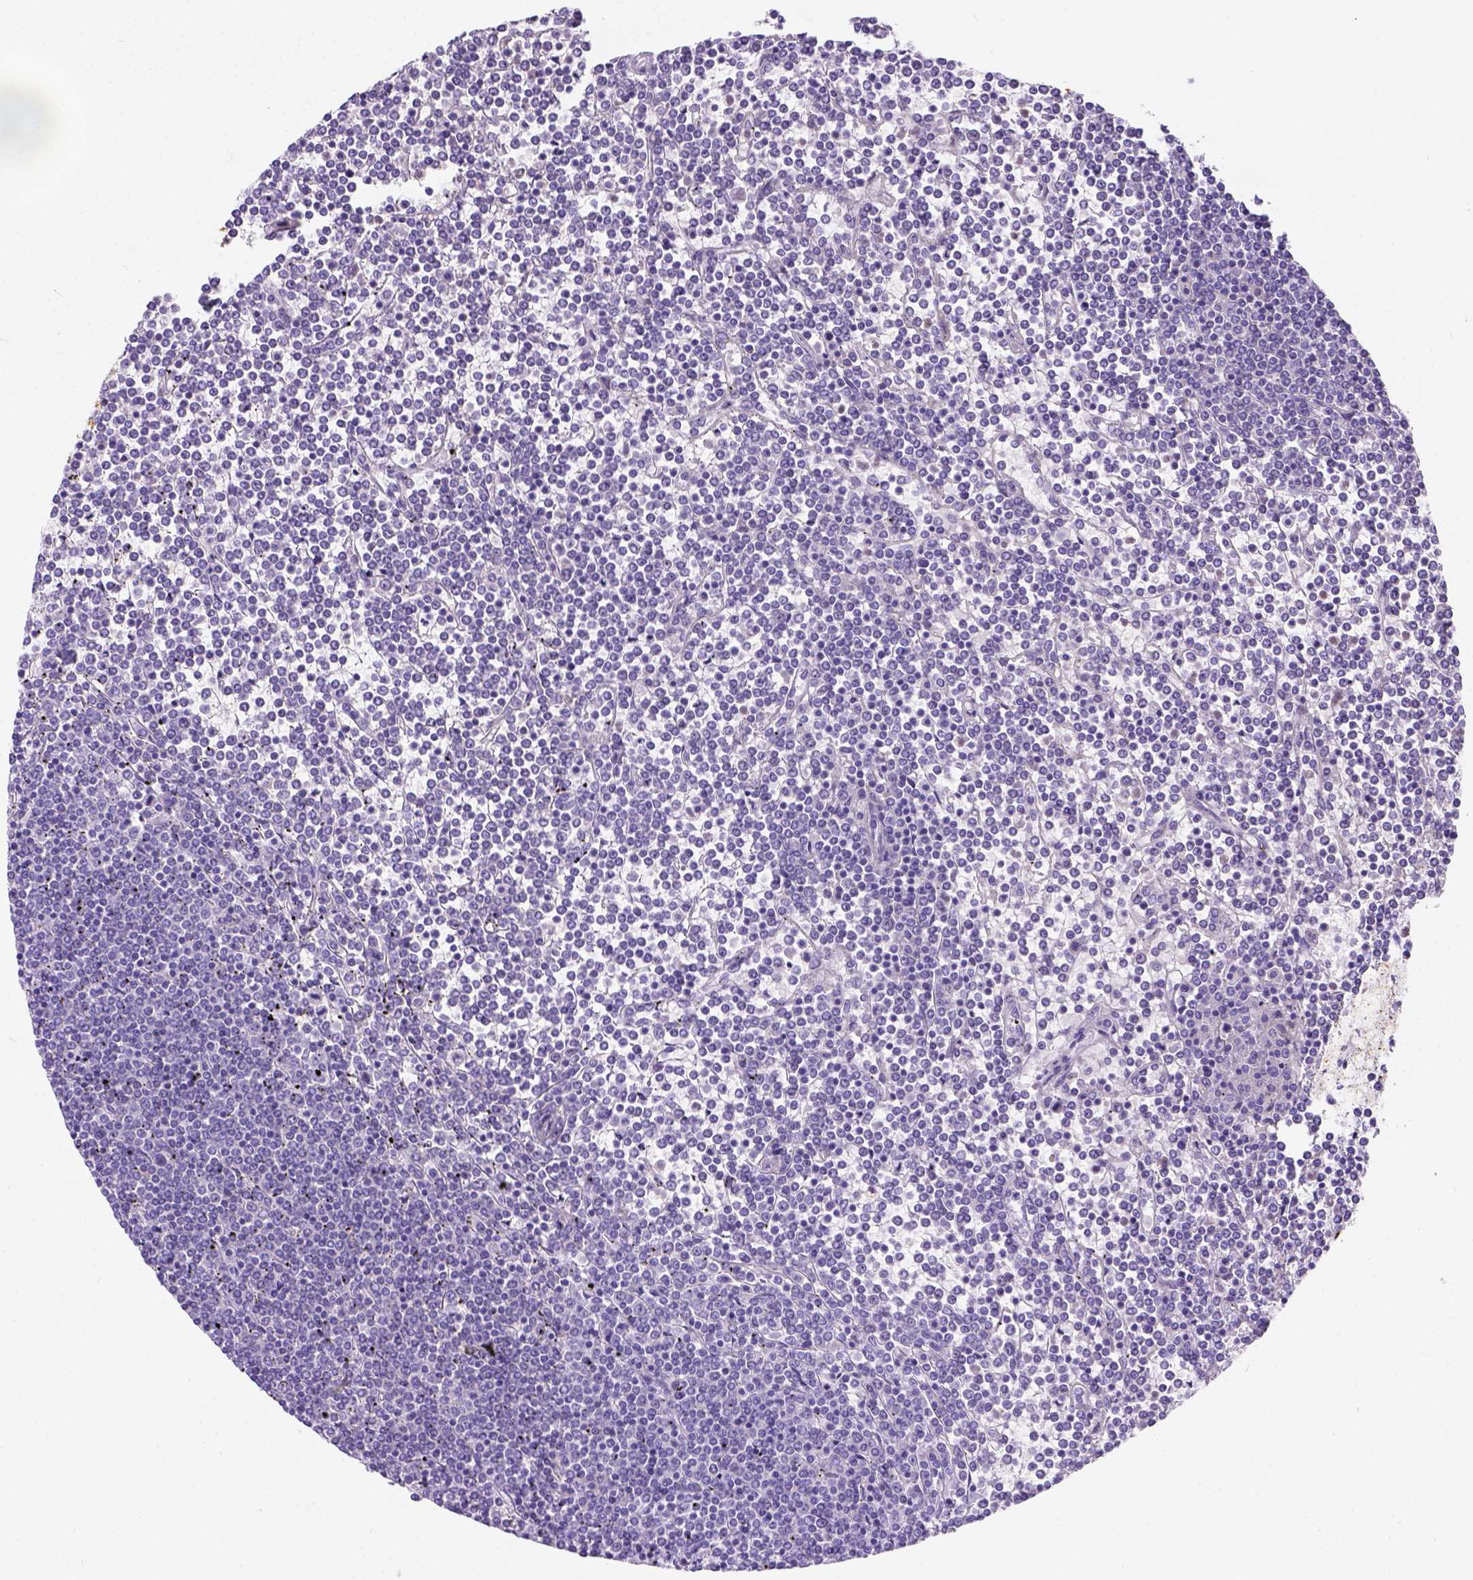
{"staining": {"intensity": "negative", "quantity": "none", "location": "none"}, "tissue": "lymphoma", "cell_type": "Tumor cells", "image_type": "cancer", "snomed": [{"axis": "morphology", "description": "Malignant lymphoma, non-Hodgkin's type, Low grade"}, {"axis": "topography", "description": "Spleen"}], "caption": "IHC photomicrograph of lymphoma stained for a protein (brown), which reveals no positivity in tumor cells.", "gene": "PHF7", "patient": {"sex": "female", "age": 19}}